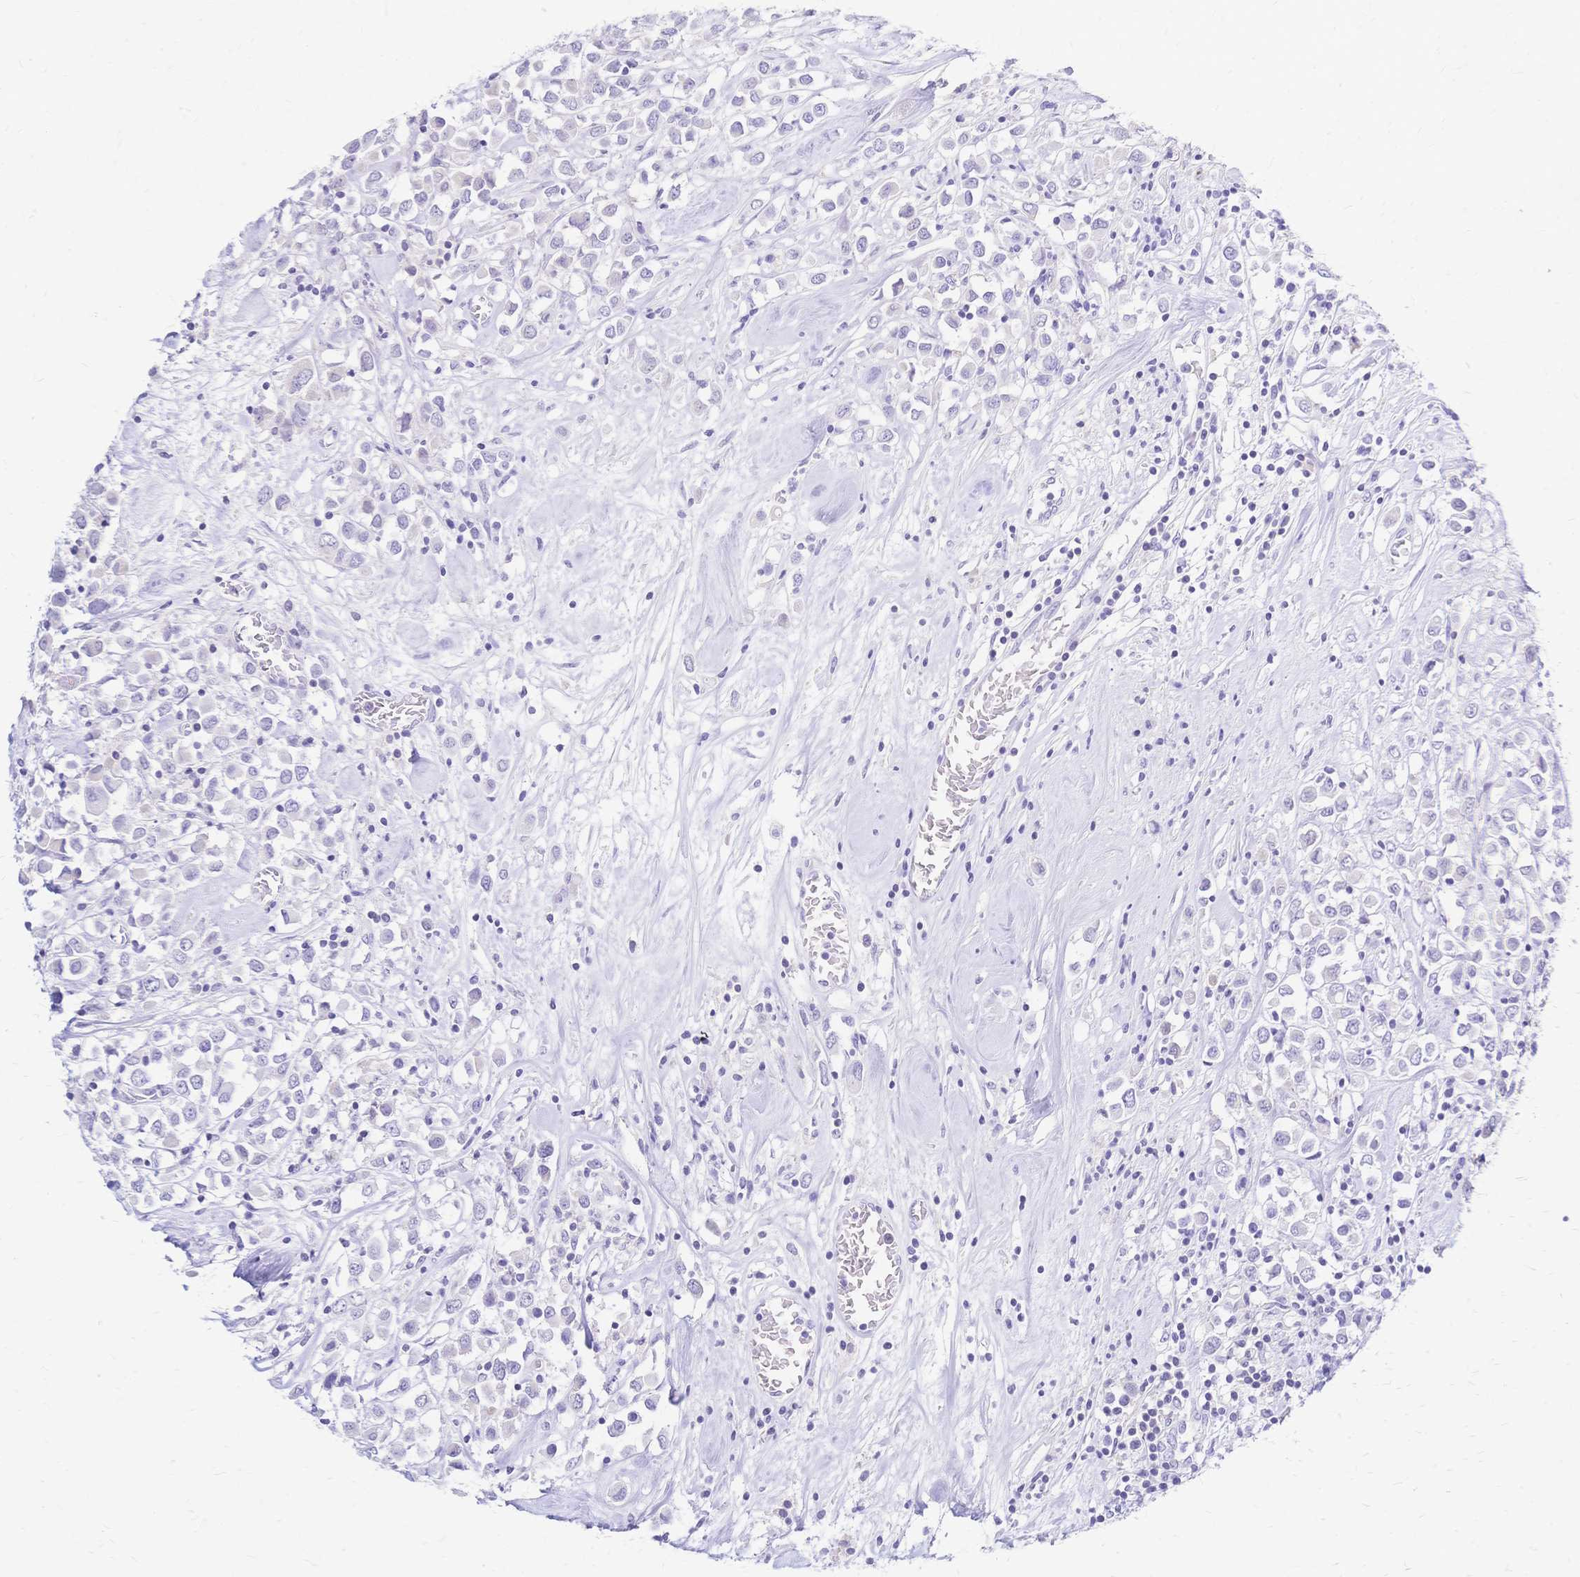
{"staining": {"intensity": "negative", "quantity": "none", "location": "none"}, "tissue": "breast cancer", "cell_type": "Tumor cells", "image_type": "cancer", "snomed": [{"axis": "morphology", "description": "Duct carcinoma"}, {"axis": "topography", "description": "Breast"}], "caption": "An IHC micrograph of intraductal carcinoma (breast) is shown. There is no staining in tumor cells of intraductal carcinoma (breast).", "gene": "FA2H", "patient": {"sex": "female", "age": 61}}